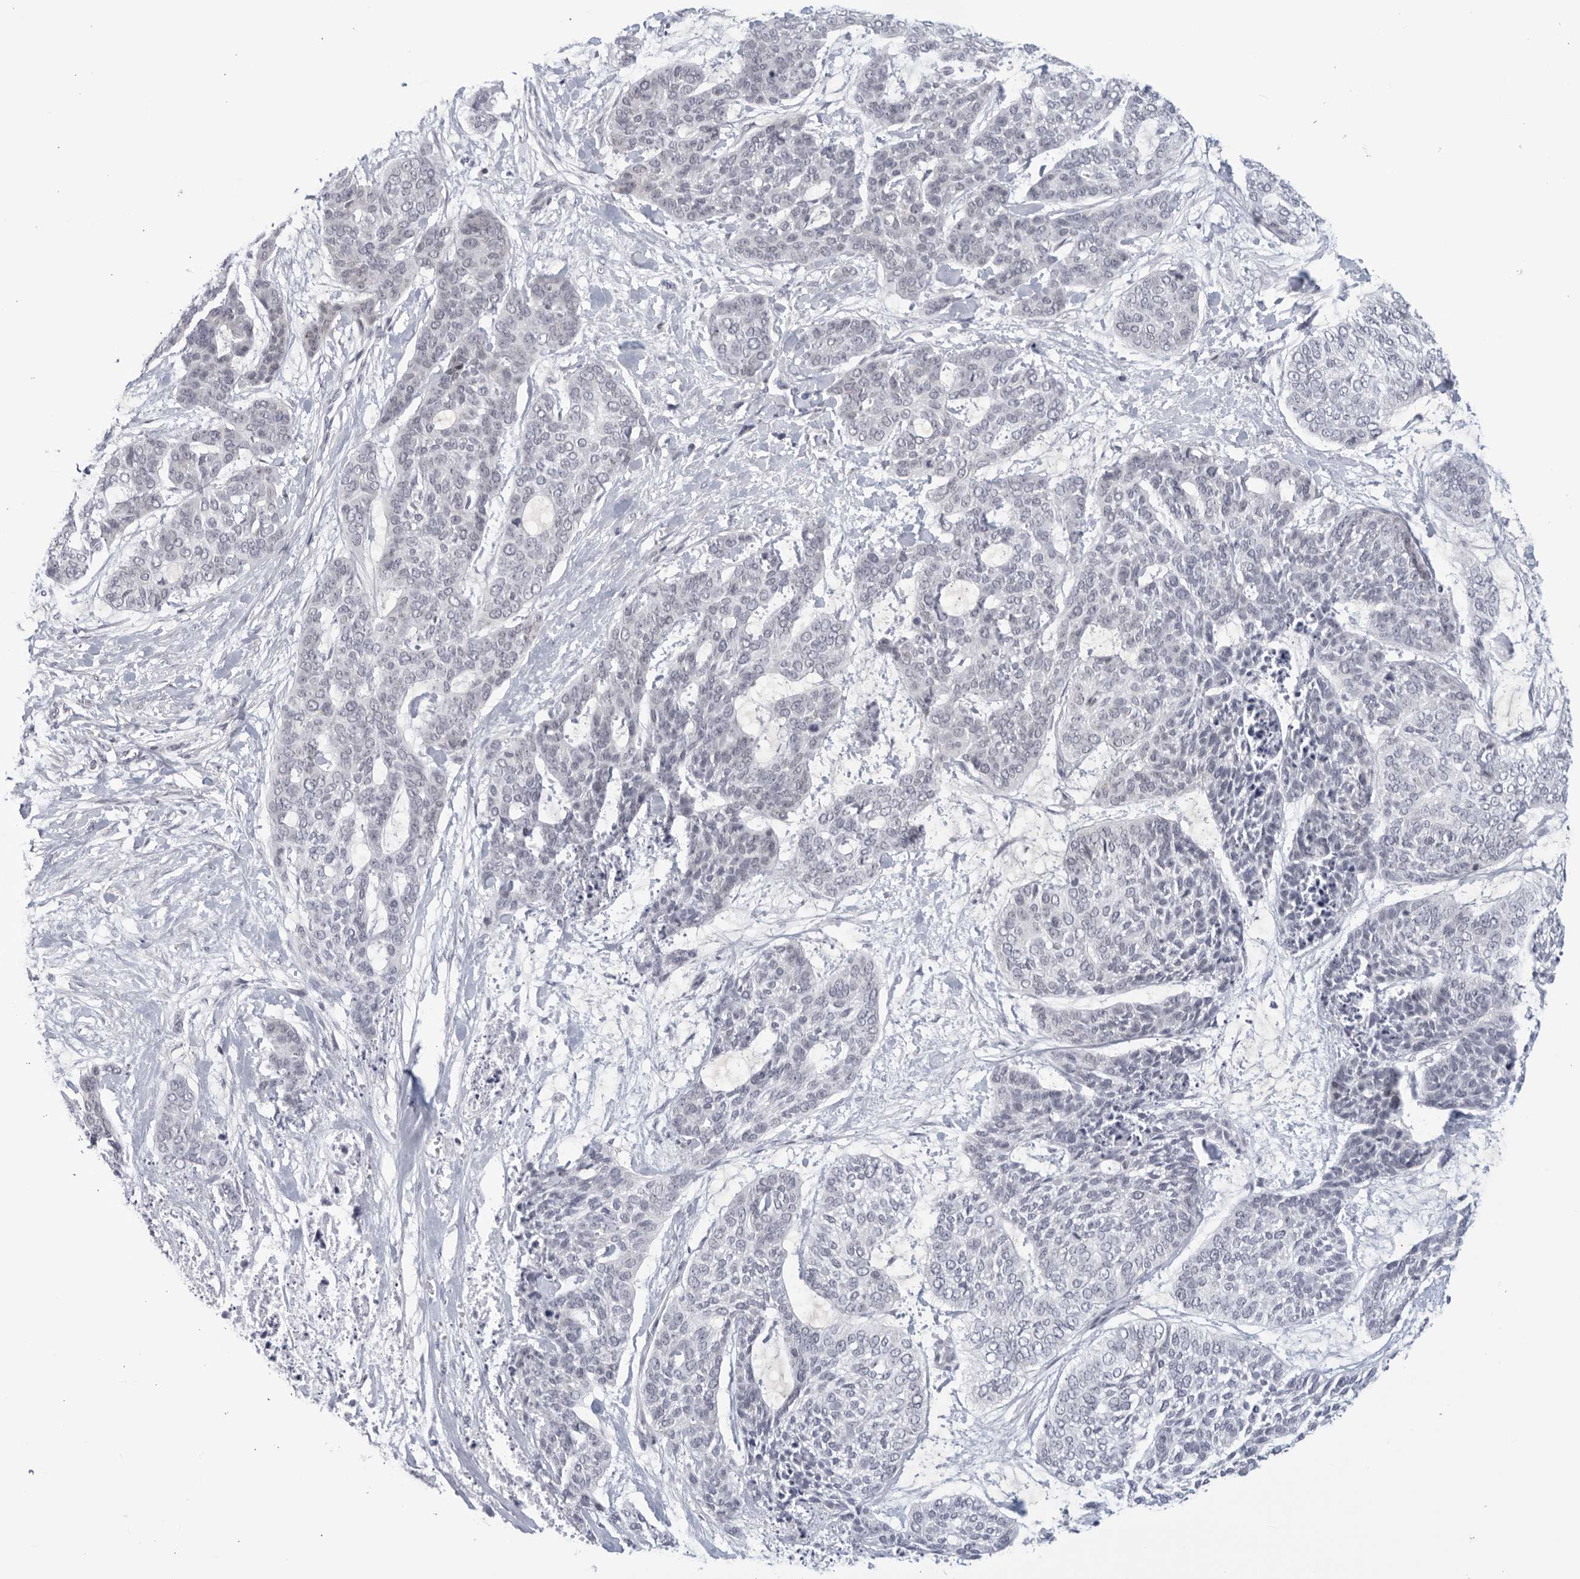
{"staining": {"intensity": "negative", "quantity": "none", "location": "none"}, "tissue": "skin cancer", "cell_type": "Tumor cells", "image_type": "cancer", "snomed": [{"axis": "morphology", "description": "Basal cell carcinoma"}, {"axis": "topography", "description": "Skin"}], "caption": "Micrograph shows no protein positivity in tumor cells of skin basal cell carcinoma tissue.", "gene": "WDTC1", "patient": {"sex": "female", "age": 64}}